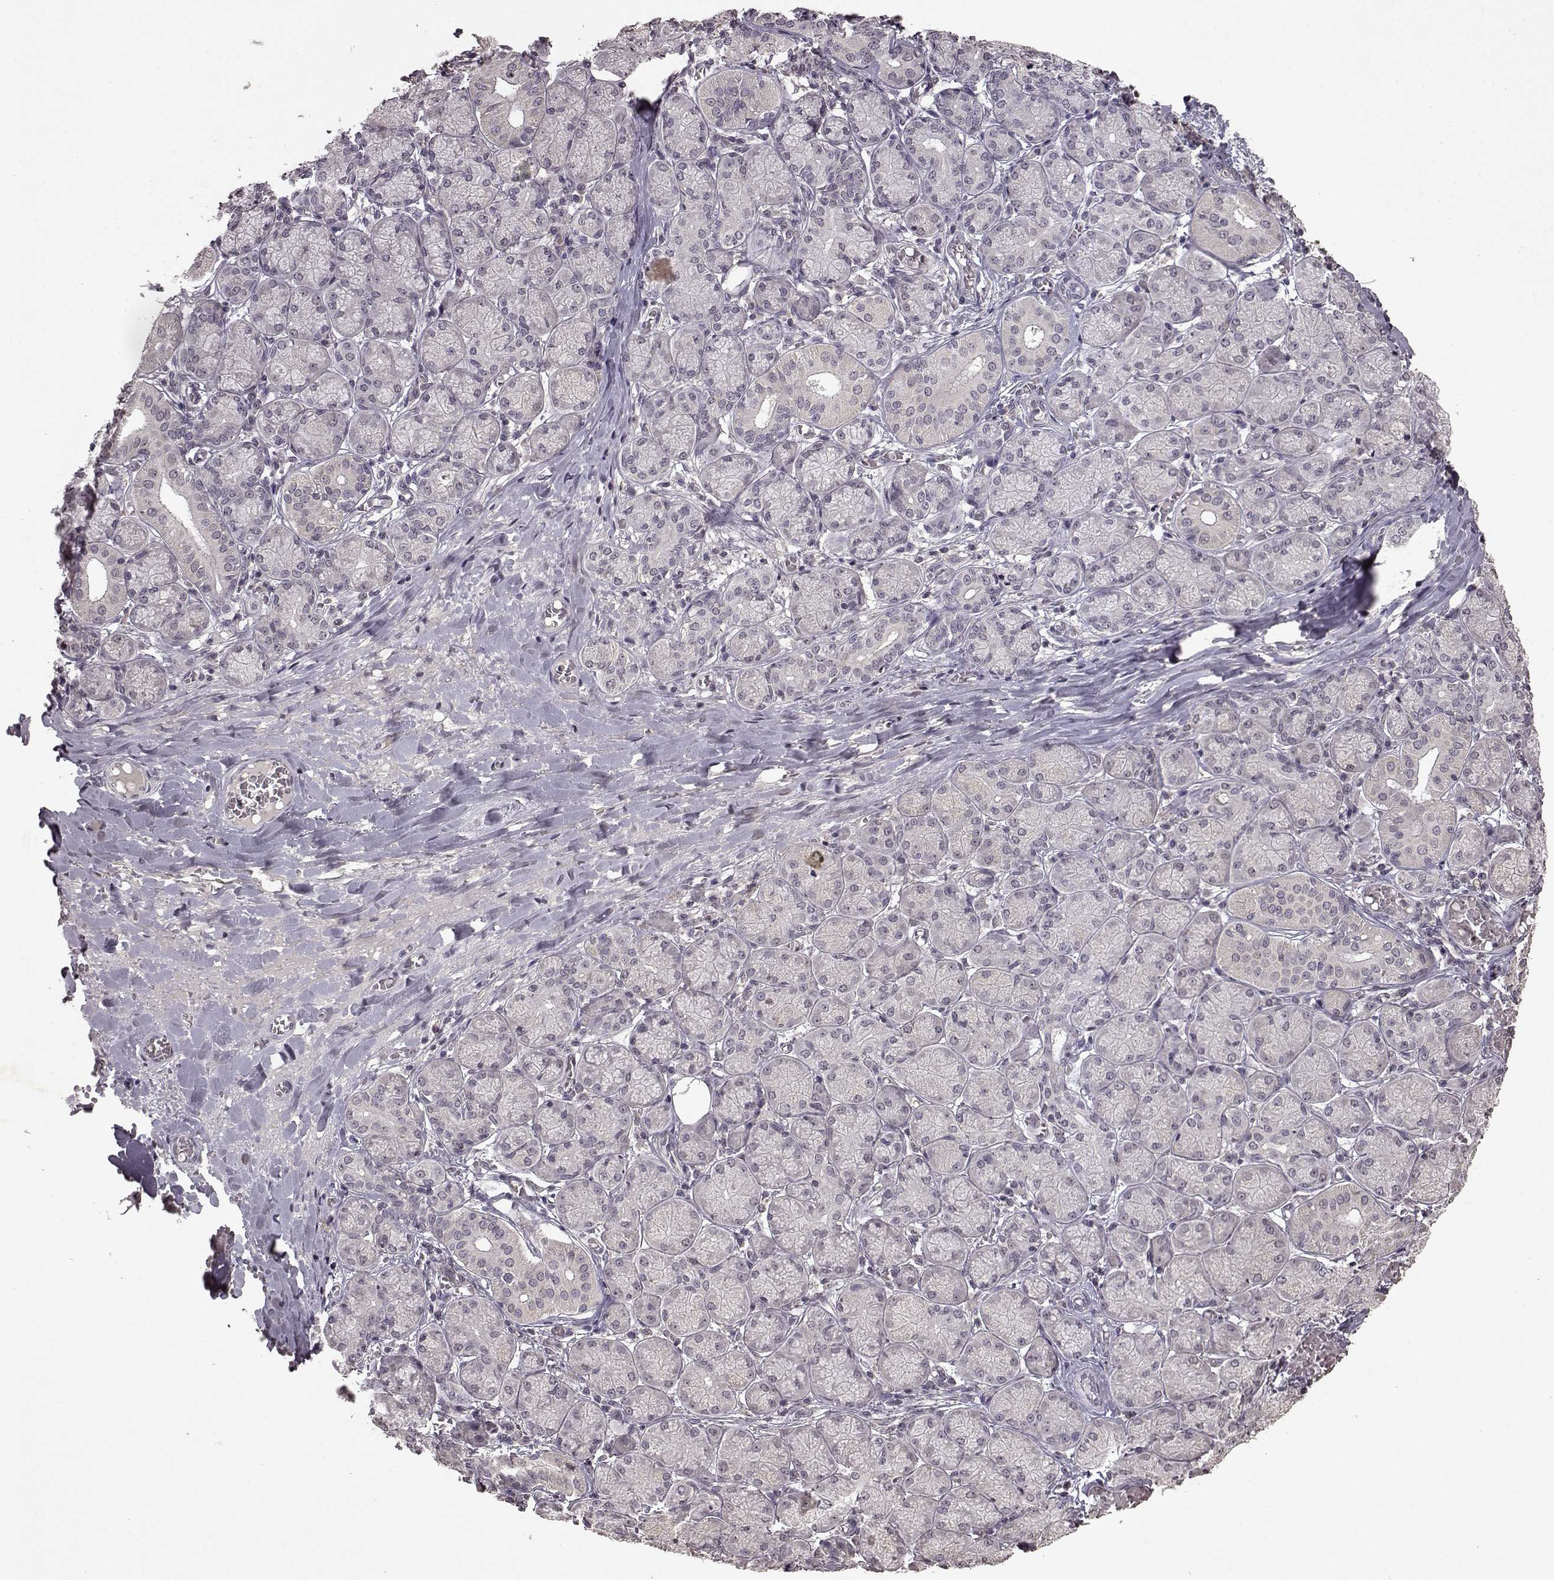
{"staining": {"intensity": "negative", "quantity": "none", "location": "none"}, "tissue": "salivary gland", "cell_type": "Glandular cells", "image_type": "normal", "snomed": [{"axis": "morphology", "description": "Normal tissue, NOS"}, {"axis": "topography", "description": "Salivary gland"}, {"axis": "topography", "description": "Peripheral nerve tissue"}], "caption": "An immunohistochemistry photomicrograph of unremarkable salivary gland is shown. There is no staining in glandular cells of salivary gland. The staining was performed using DAB to visualize the protein expression in brown, while the nuclei were stained in blue with hematoxylin (Magnification: 20x).", "gene": "LHB", "patient": {"sex": "female", "age": 24}}